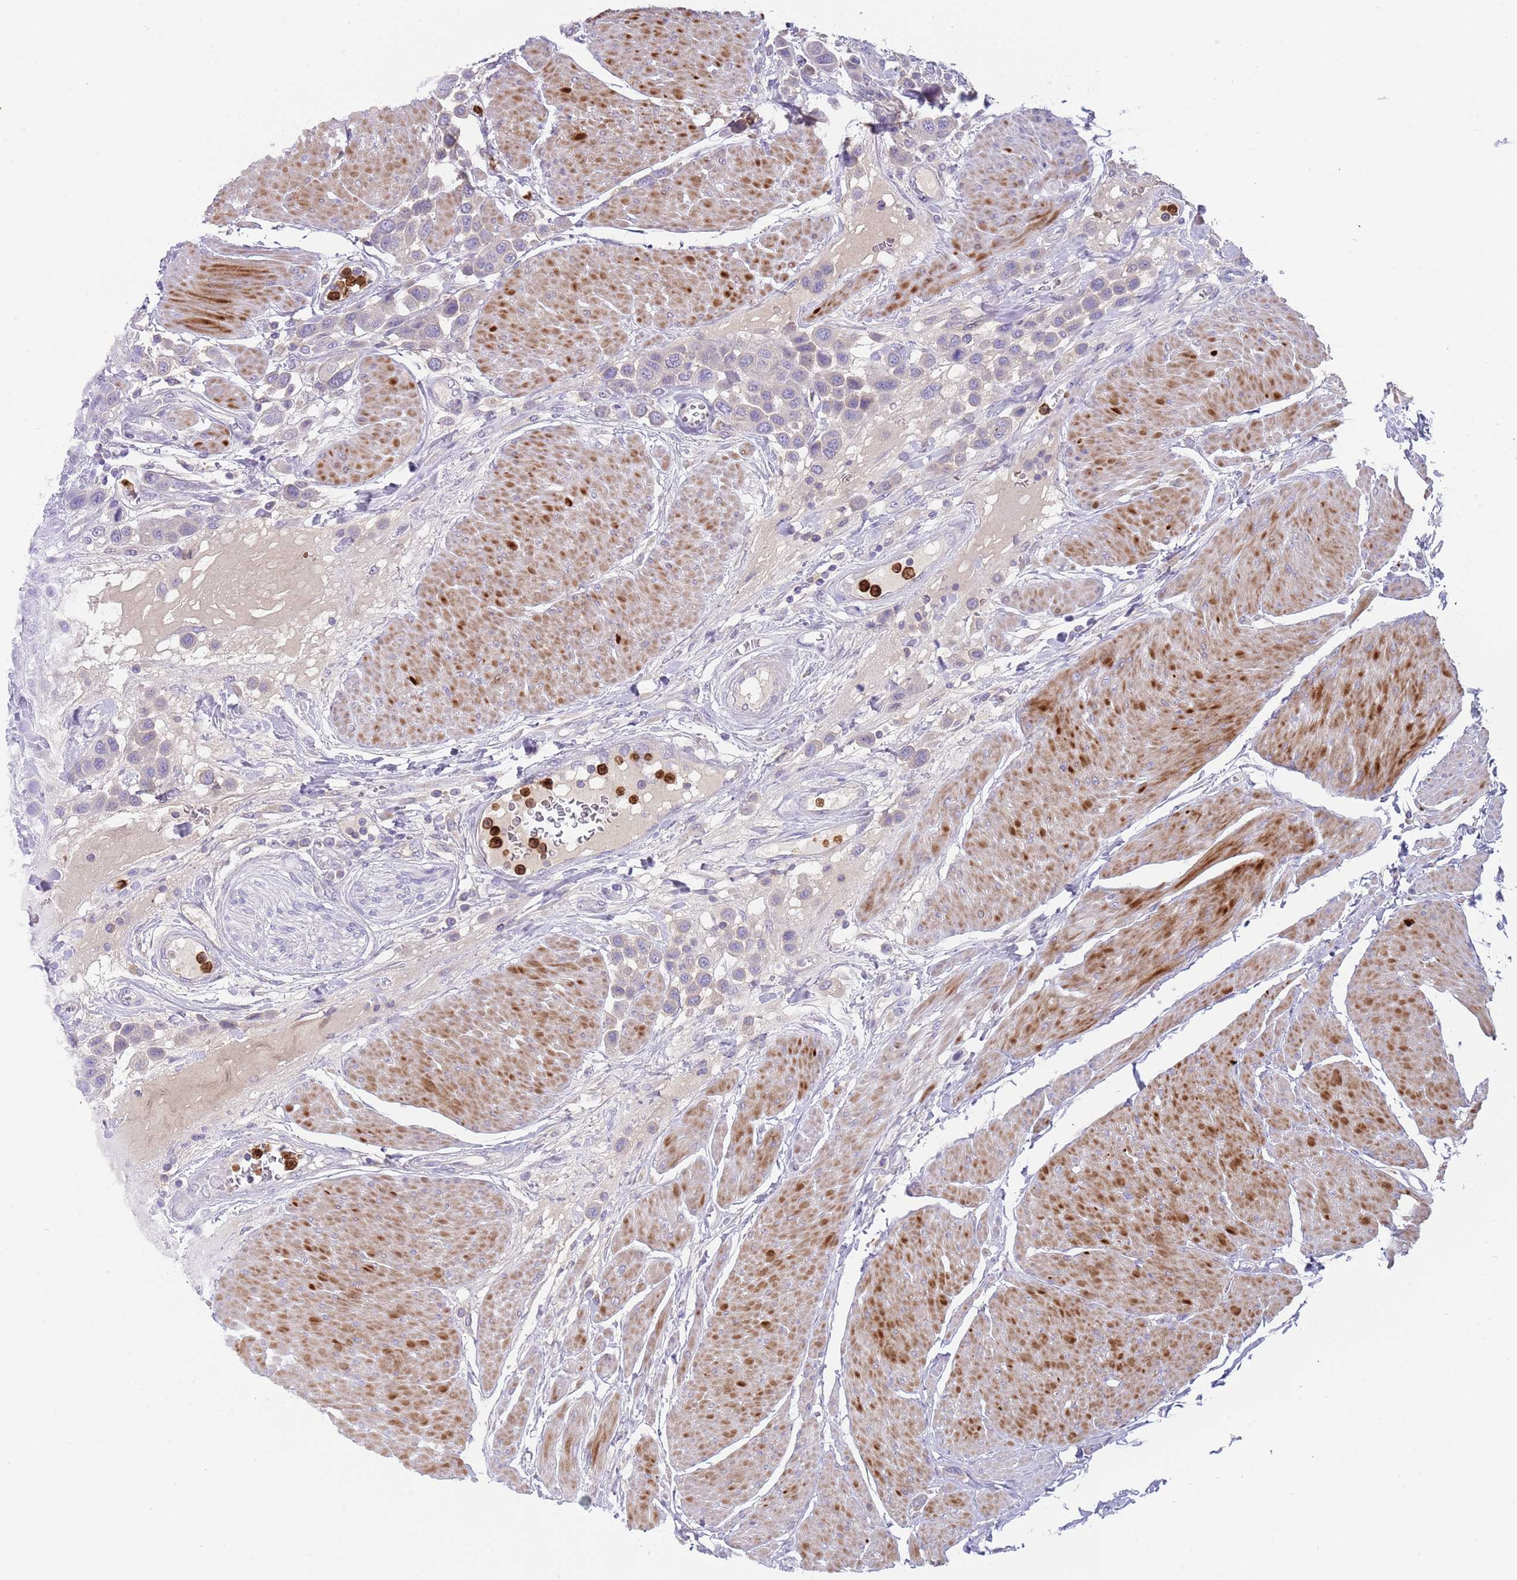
{"staining": {"intensity": "negative", "quantity": "none", "location": "none"}, "tissue": "urothelial cancer", "cell_type": "Tumor cells", "image_type": "cancer", "snomed": [{"axis": "morphology", "description": "Urothelial carcinoma, High grade"}, {"axis": "topography", "description": "Urinary bladder"}], "caption": "This is an IHC photomicrograph of urothelial cancer. There is no positivity in tumor cells.", "gene": "TMEM251", "patient": {"sex": "male", "age": 50}}